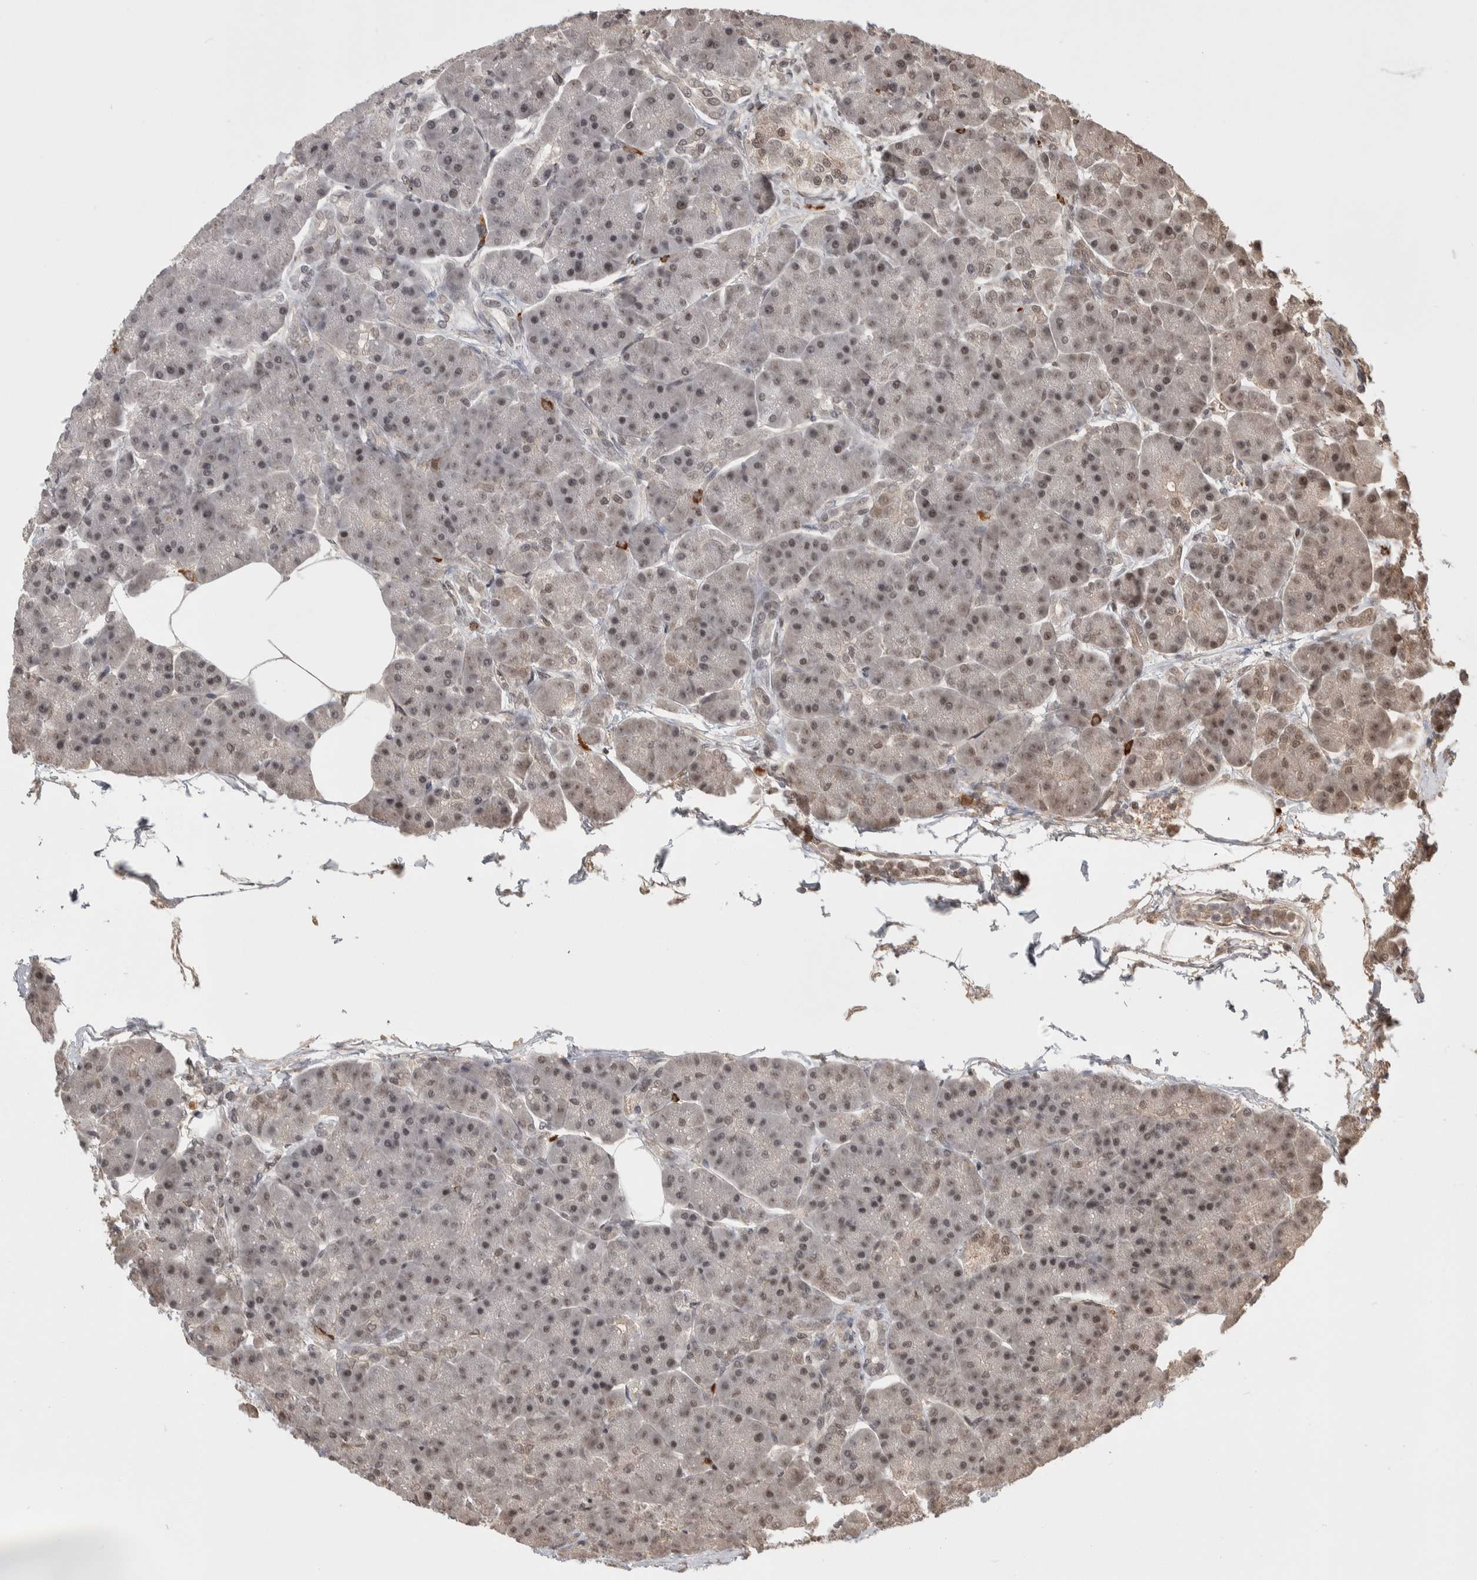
{"staining": {"intensity": "weak", "quantity": "25%-75%", "location": "nuclear"}, "tissue": "pancreas", "cell_type": "Exocrine glandular cells", "image_type": "normal", "snomed": [{"axis": "morphology", "description": "Normal tissue, NOS"}, {"axis": "topography", "description": "Pancreas"}], "caption": "Immunohistochemical staining of unremarkable pancreas exhibits low levels of weak nuclear positivity in approximately 25%-75% of exocrine glandular cells.", "gene": "ZNF592", "patient": {"sex": "female", "age": 70}}